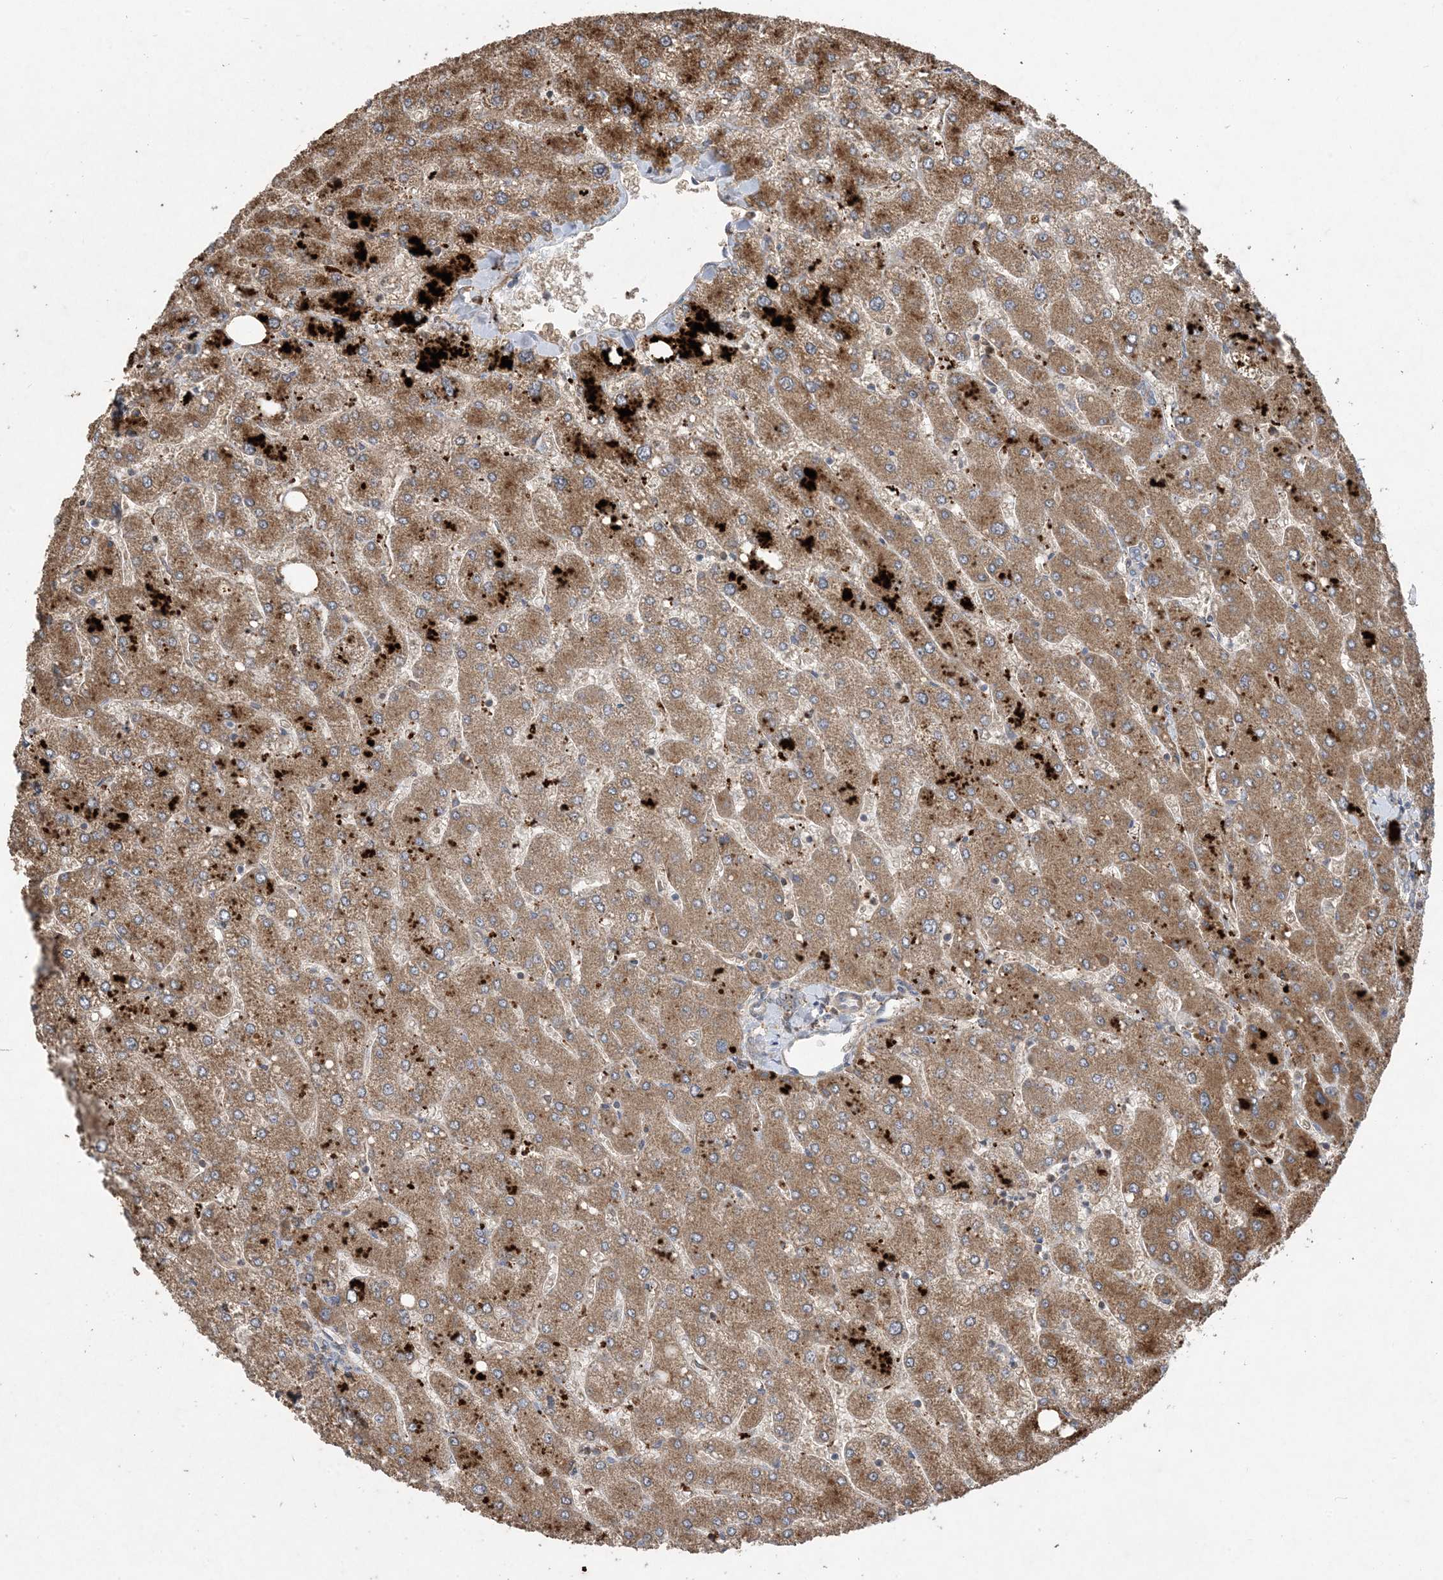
{"staining": {"intensity": "weak", "quantity": "25%-75%", "location": "cytoplasmic/membranous"}, "tissue": "liver", "cell_type": "Cholangiocytes", "image_type": "normal", "snomed": [{"axis": "morphology", "description": "Normal tissue, NOS"}, {"axis": "topography", "description": "Liver"}], "caption": "Unremarkable liver demonstrates weak cytoplasmic/membranous positivity in approximately 25%-75% of cholangiocytes (DAB IHC, brown staining for protein, blue staining for nuclei)..", "gene": "MASP2", "patient": {"sex": "male", "age": 55}}